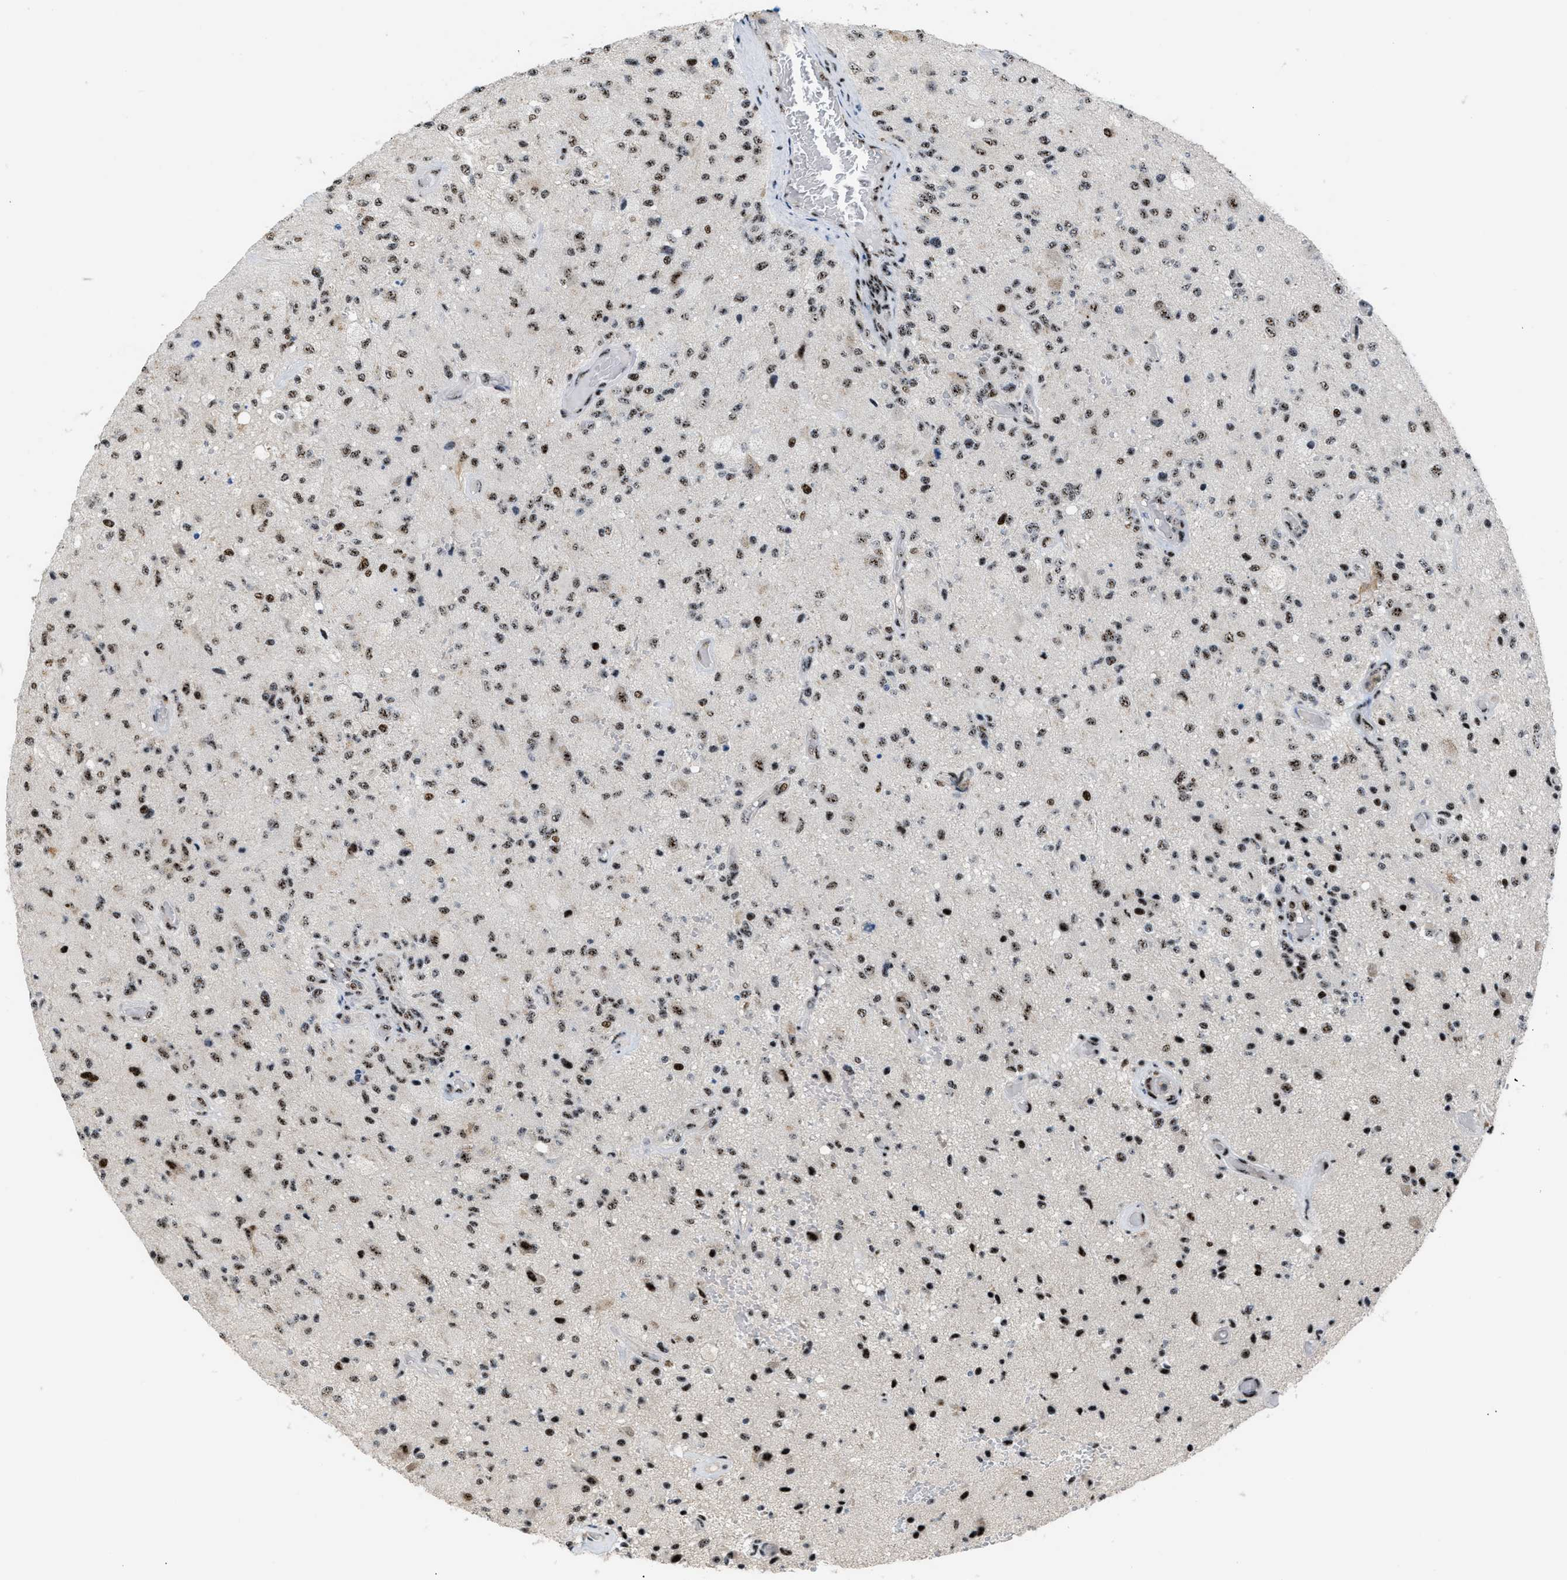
{"staining": {"intensity": "moderate", "quantity": ">75%", "location": "nuclear"}, "tissue": "glioma", "cell_type": "Tumor cells", "image_type": "cancer", "snomed": [{"axis": "morphology", "description": "Normal tissue, NOS"}, {"axis": "morphology", "description": "Glioma, malignant, High grade"}, {"axis": "topography", "description": "Cerebral cortex"}], "caption": "High-magnification brightfield microscopy of malignant glioma (high-grade) stained with DAB (brown) and counterstained with hematoxylin (blue). tumor cells exhibit moderate nuclear expression is appreciated in about>75% of cells.", "gene": "CDR2", "patient": {"sex": "male", "age": 77}}